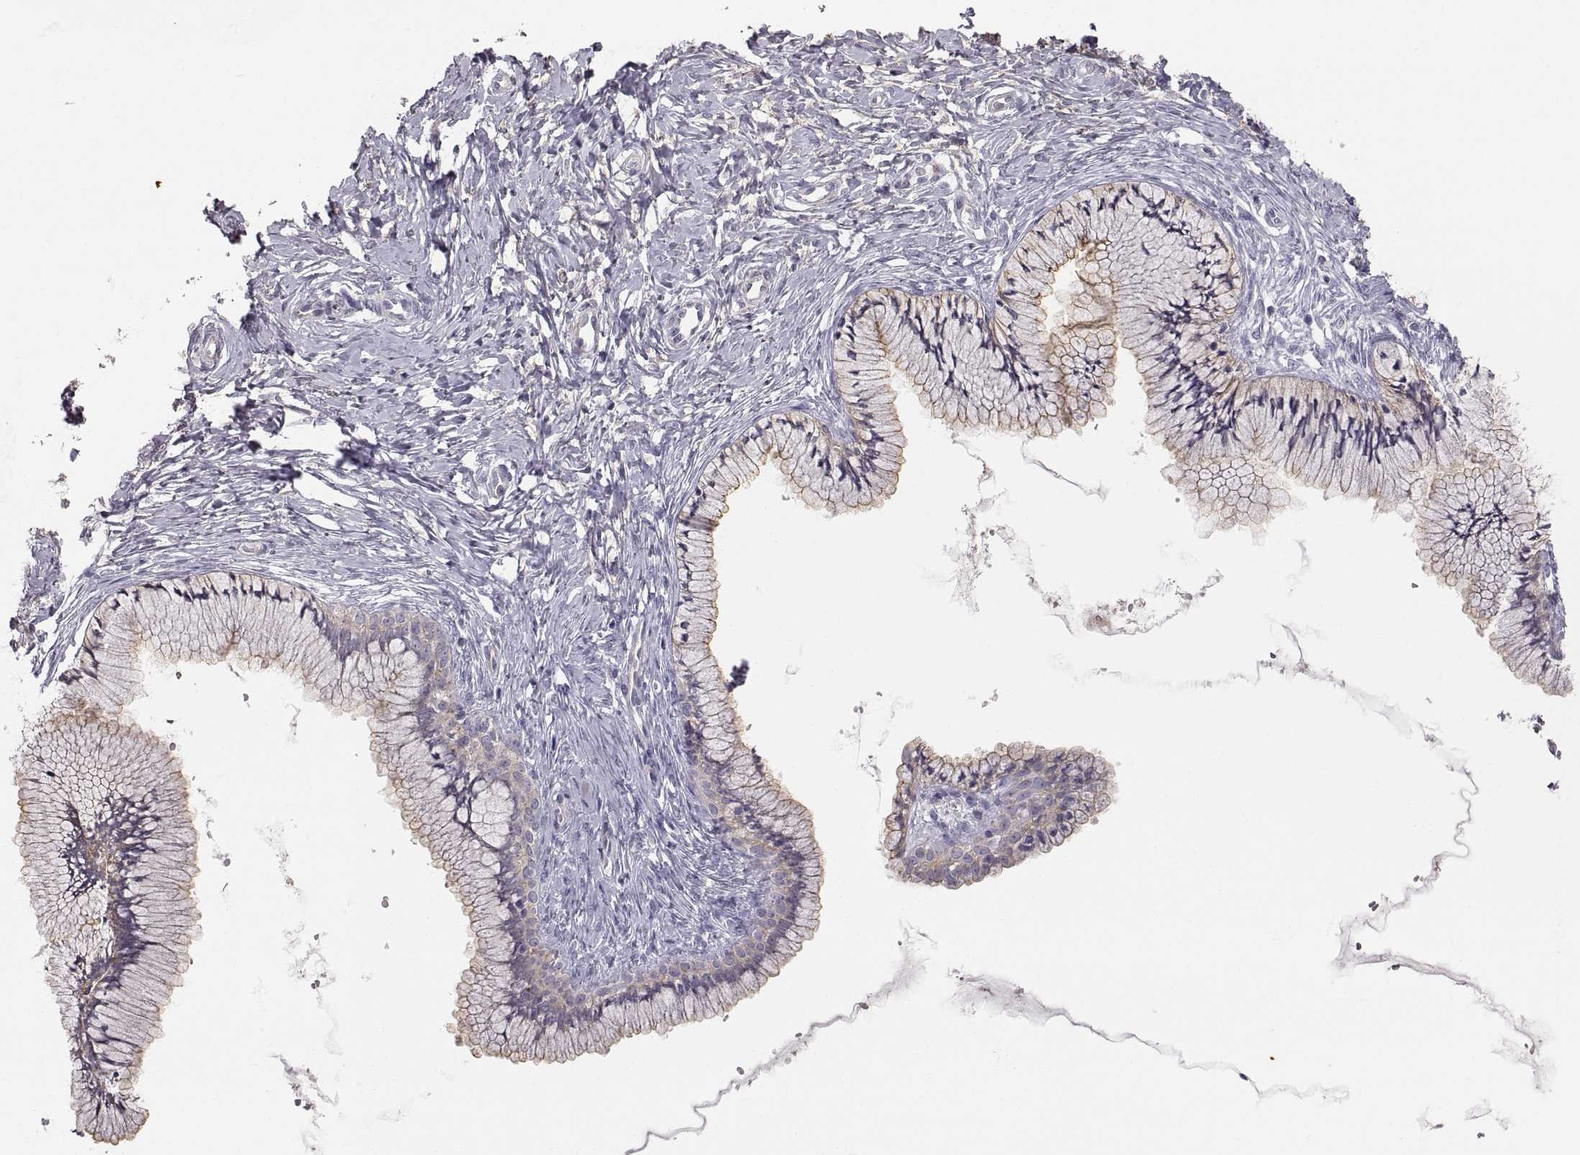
{"staining": {"intensity": "moderate", "quantity": "<25%", "location": "cytoplasmic/membranous"}, "tissue": "cervix", "cell_type": "Glandular cells", "image_type": "normal", "snomed": [{"axis": "morphology", "description": "Normal tissue, NOS"}, {"axis": "topography", "description": "Cervix"}], "caption": "Cervix stained for a protein exhibits moderate cytoplasmic/membranous positivity in glandular cells. (IHC, brightfield microscopy, high magnification).", "gene": "ZNF185", "patient": {"sex": "female", "age": 37}}